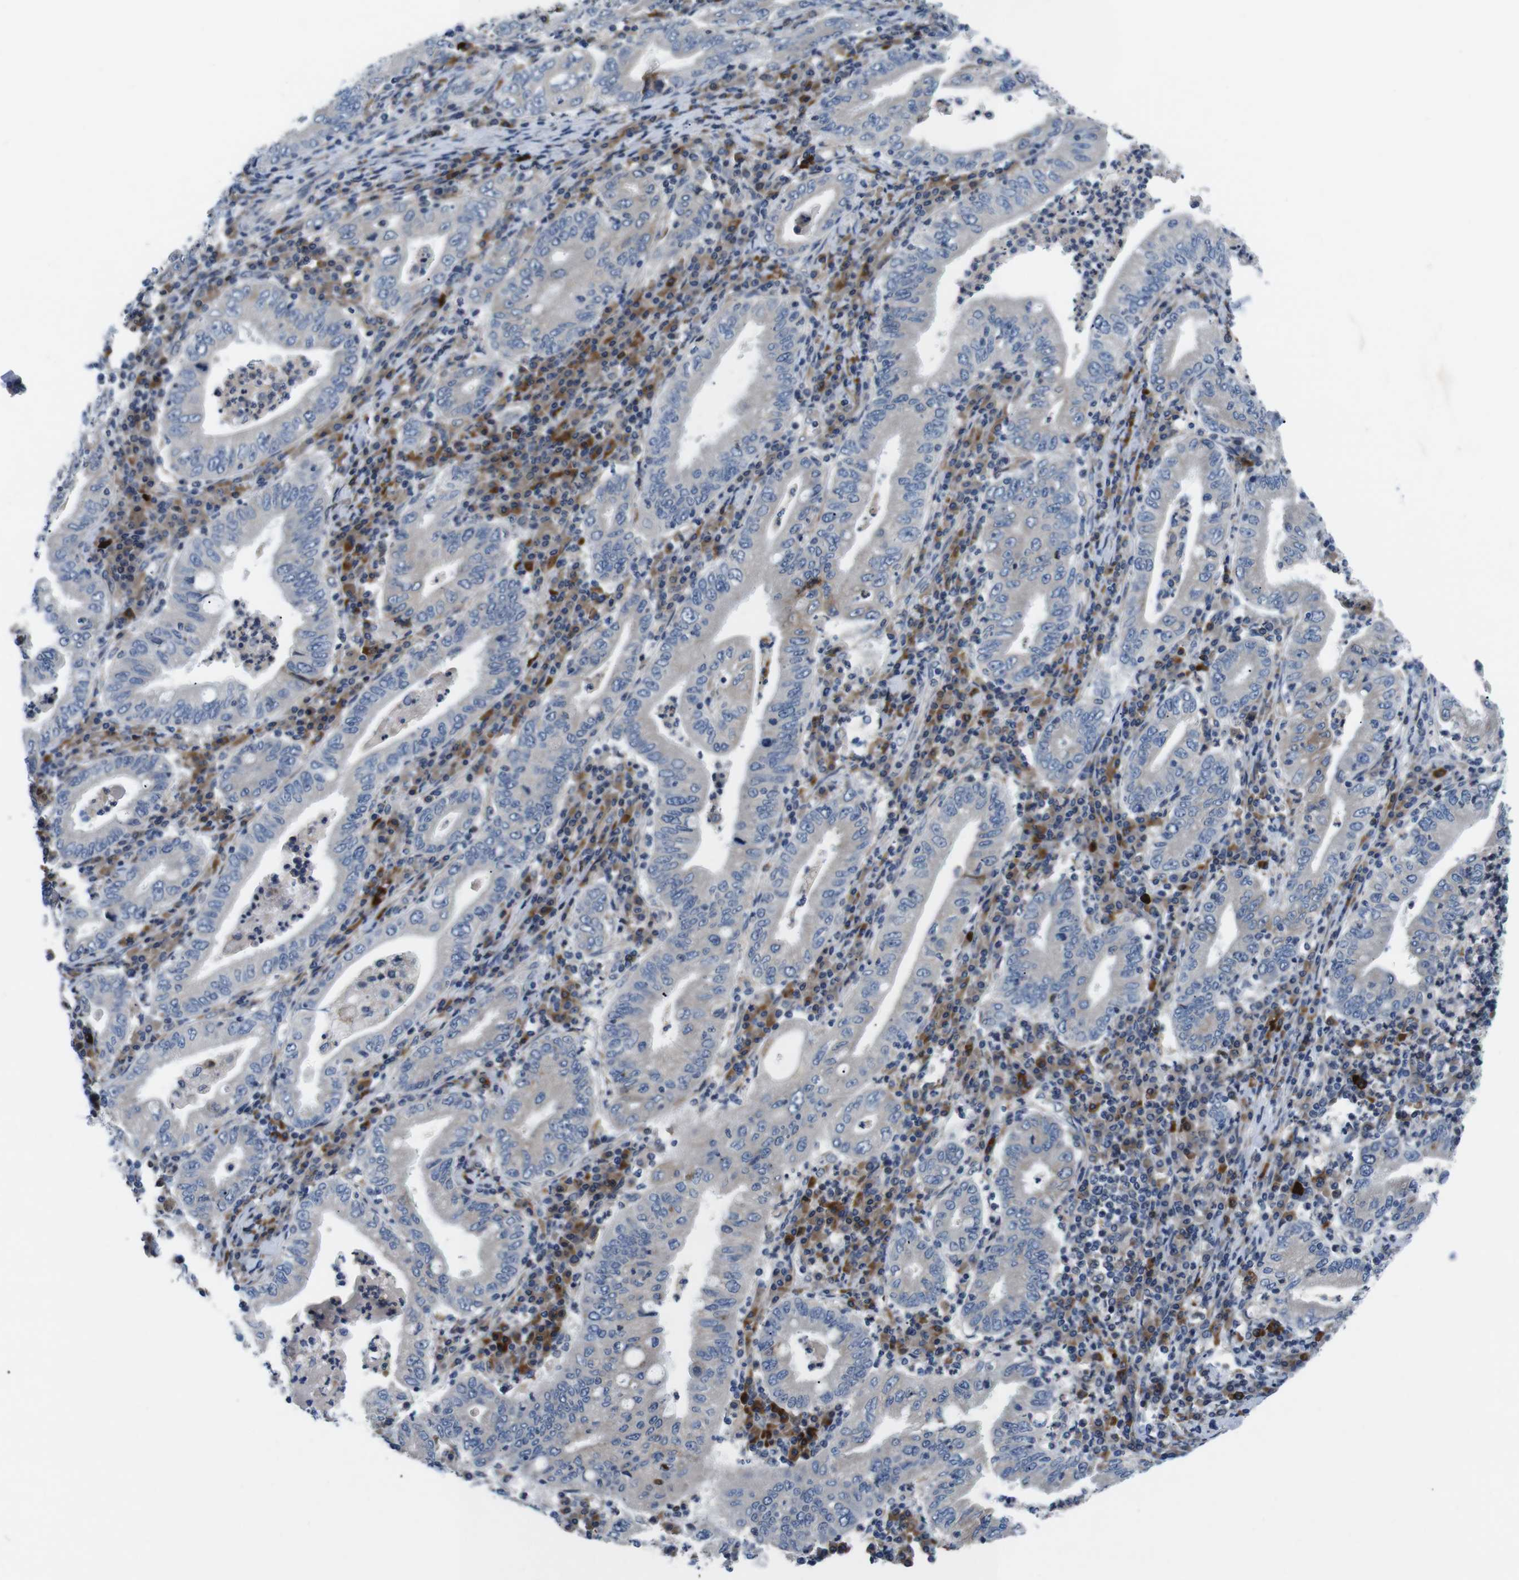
{"staining": {"intensity": "weak", "quantity": "<25%", "location": "cytoplasmic/membranous"}, "tissue": "stomach cancer", "cell_type": "Tumor cells", "image_type": "cancer", "snomed": [{"axis": "morphology", "description": "Normal tissue, NOS"}, {"axis": "morphology", "description": "Adenocarcinoma, NOS"}, {"axis": "topography", "description": "Esophagus"}, {"axis": "topography", "description": "Stomach, upper"}, {"axis": "topography", "description": "Peripheral nerve tissue"}], "caption": "Immunohistochemistry (IHC) of stomach cancer (adenocarcinoma) shows no expression in tumor cells.", "gene": "JAK1", "patient": {"sex": "male", "age": 62}}